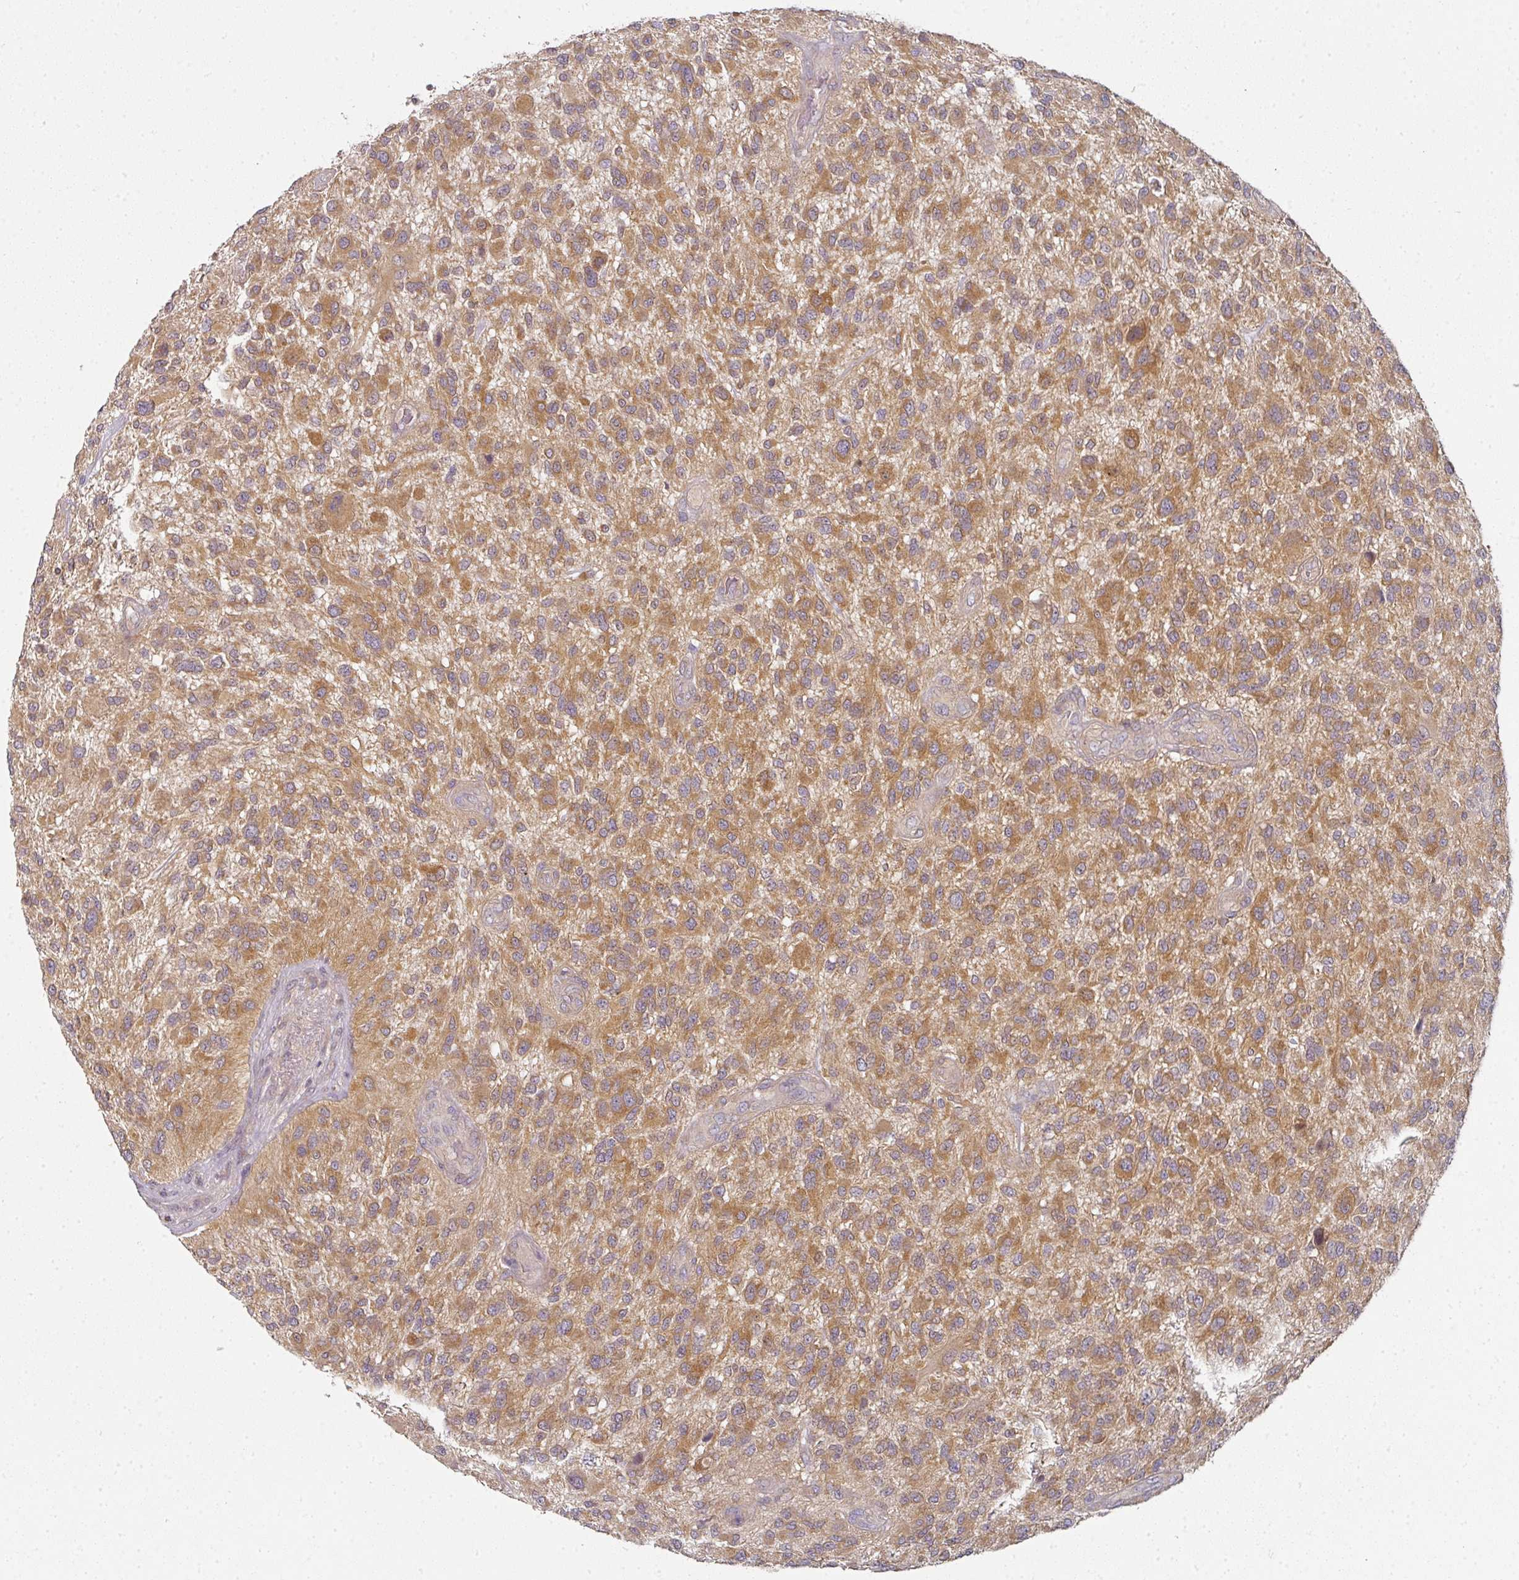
{"staining": {"intensity": "moderate", "quantity": ">75%", "location": "cytoplasmic/membranous"}, "tissue": "glioma", "cell_type": "Tumor cells", "image_type": "cancer", "snomed": [{"axis": "morphology", "description": "Glioma, malignant, High grade"}, {"axis": "topography", "description": "Brain"}], "caption": "An IHC image of neoplastic tissue is shown. Protein staining in brown labels moderate cytoplasmic/membranous positivity in glioma within tumor cells. Using DAB (3,3'-diaminobenzidine) (brown) and hematoxylin (blue) stains, captured at high magnification using brightfield microscopy.", "gene": "MAP2K2", "patient": {"sex": "male", "age": 47}}